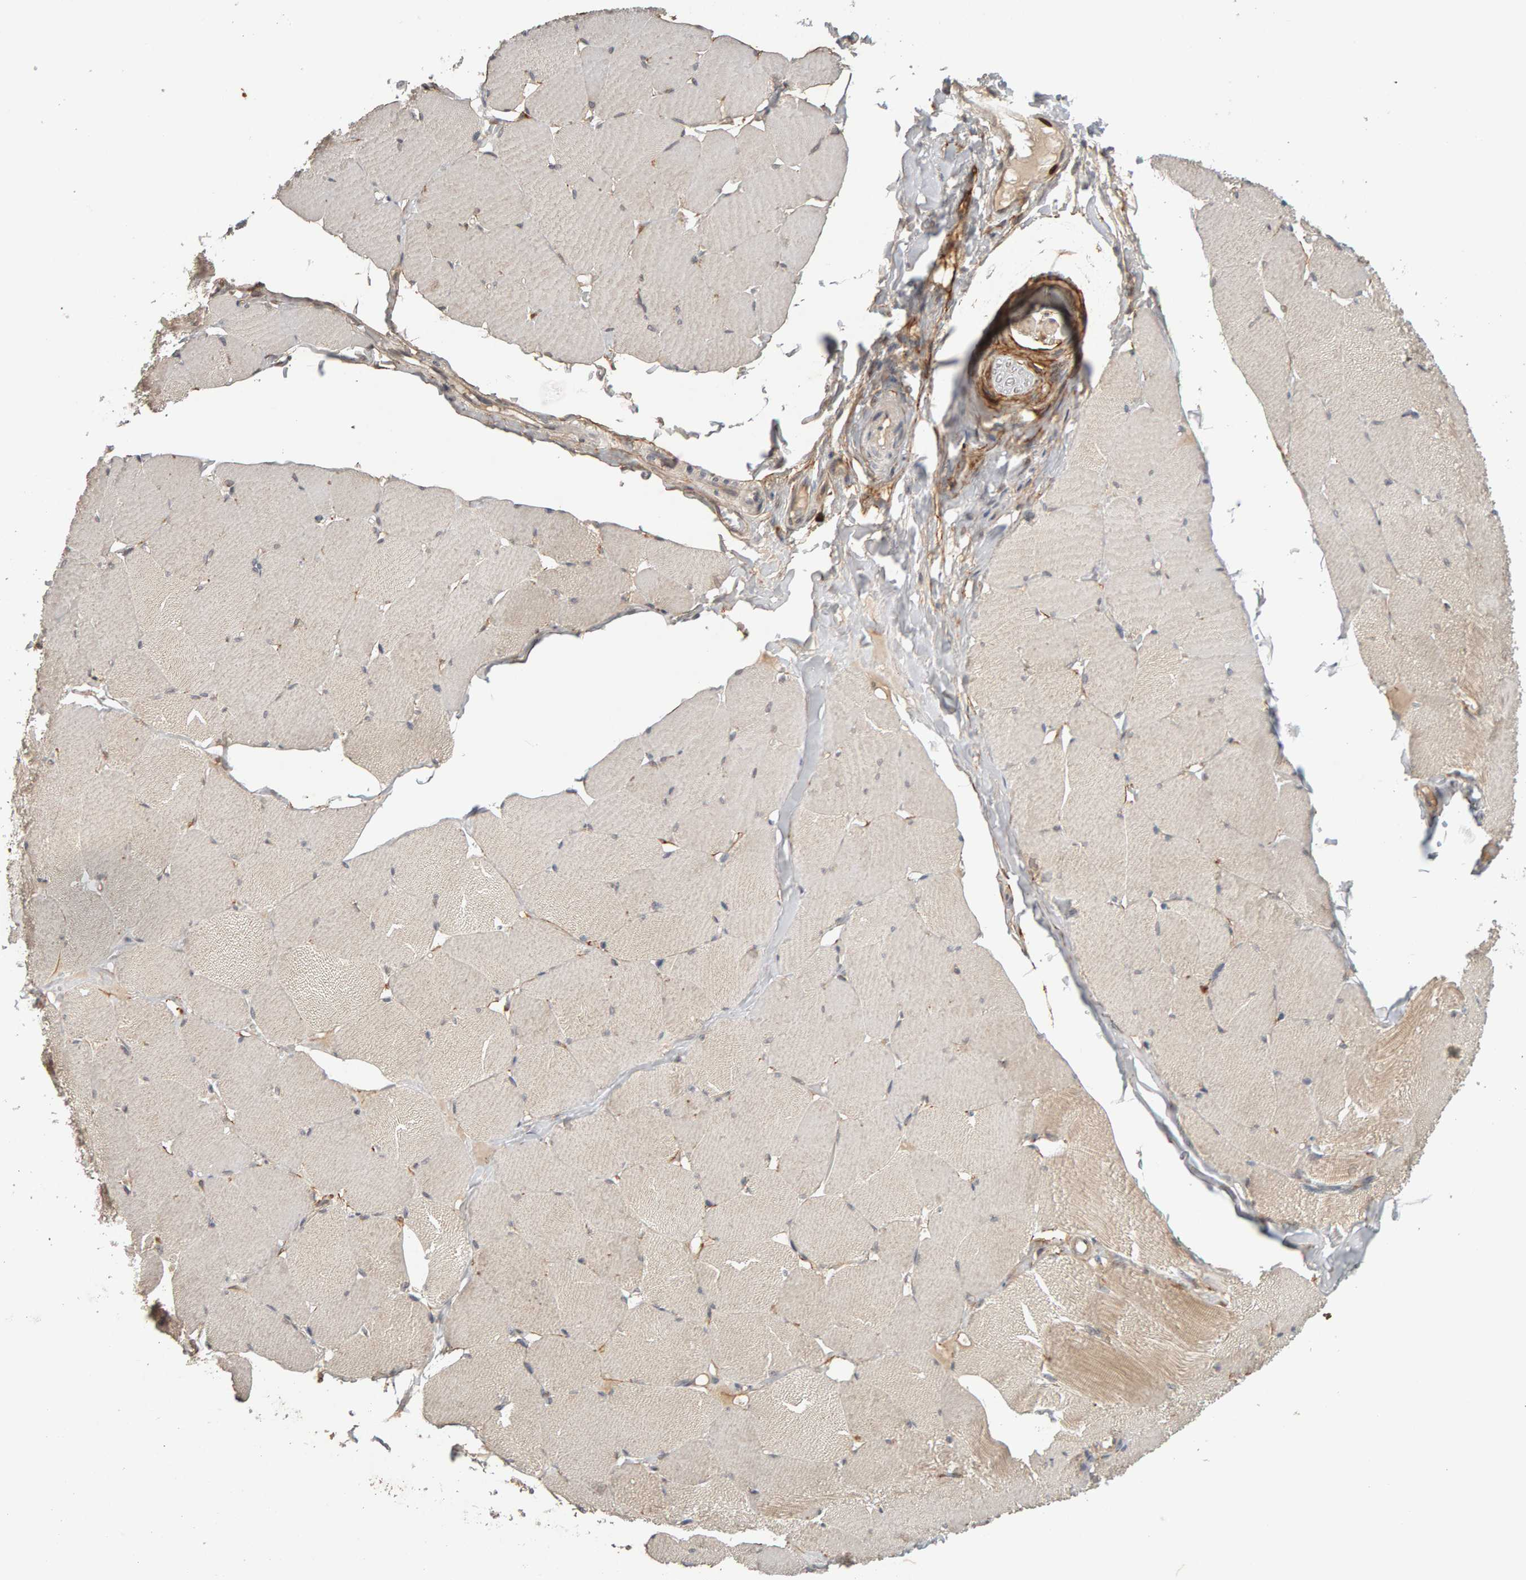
{"staining": {"intensity": "moderate", "quantity": "<25%", "location": "cytoplasmic/membranous"}, "tissue": "skeletal muscle", "cell_type": "Myocytes", "image_type": "normal", "snomed": [{"axis": "morphology", "description": "Normal tissue, NOS"}, {"axis": "topography", "description": "Skin"}, {"axis": "topography", "description": "Skeletal muscle"}], "caption": "This image exhibits IHC staining of normal human skeletal muscle, with low moderate cytoplasmic/membranous expression in about <25% of myocytes.", "gene": "CDCA5", "patient": {"sex": "male", "age": 83}}